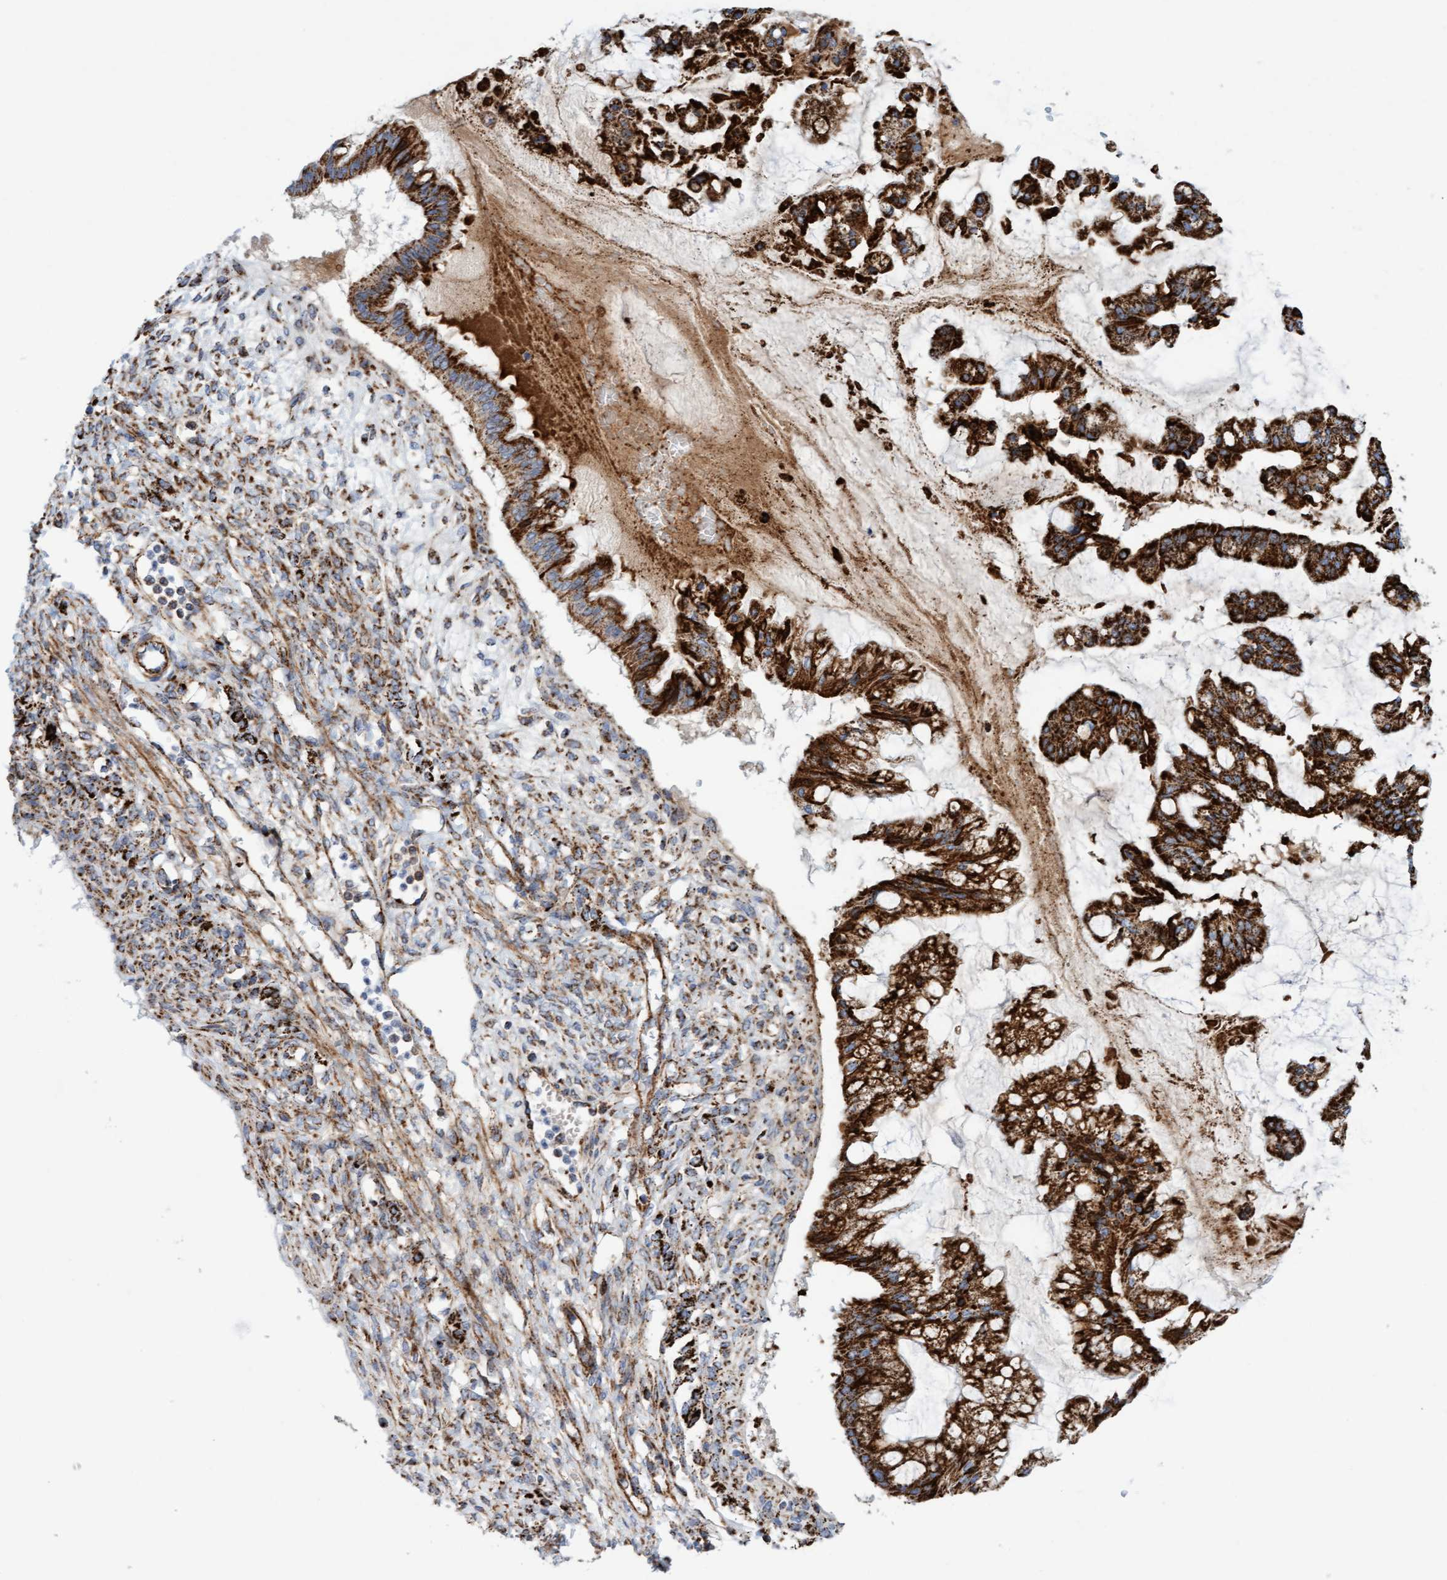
{"staining": {"intensity": "strong", "quantity": ">75%", "location": "cytoplasmic/membranous"}, "tissue": "ovarian cancer", "cell_type": "Tumor cells", "image_type": "cancer", "snomed": [{"axis": "morphology", "description": "Cystadenocarcinoma, mucinous, NOS"}, {"axis": "topography", "description": "Ovary"}], "caption": "Brown immunohistochemical staining in human mucinous cystadenocarcinoma (ovarian) demonstrates strong cytoplasmic/membranous staining in approximately >75% of tumor cells.", "gene": "GGTA1", "patient": {"sex": "female", "age": 73}}